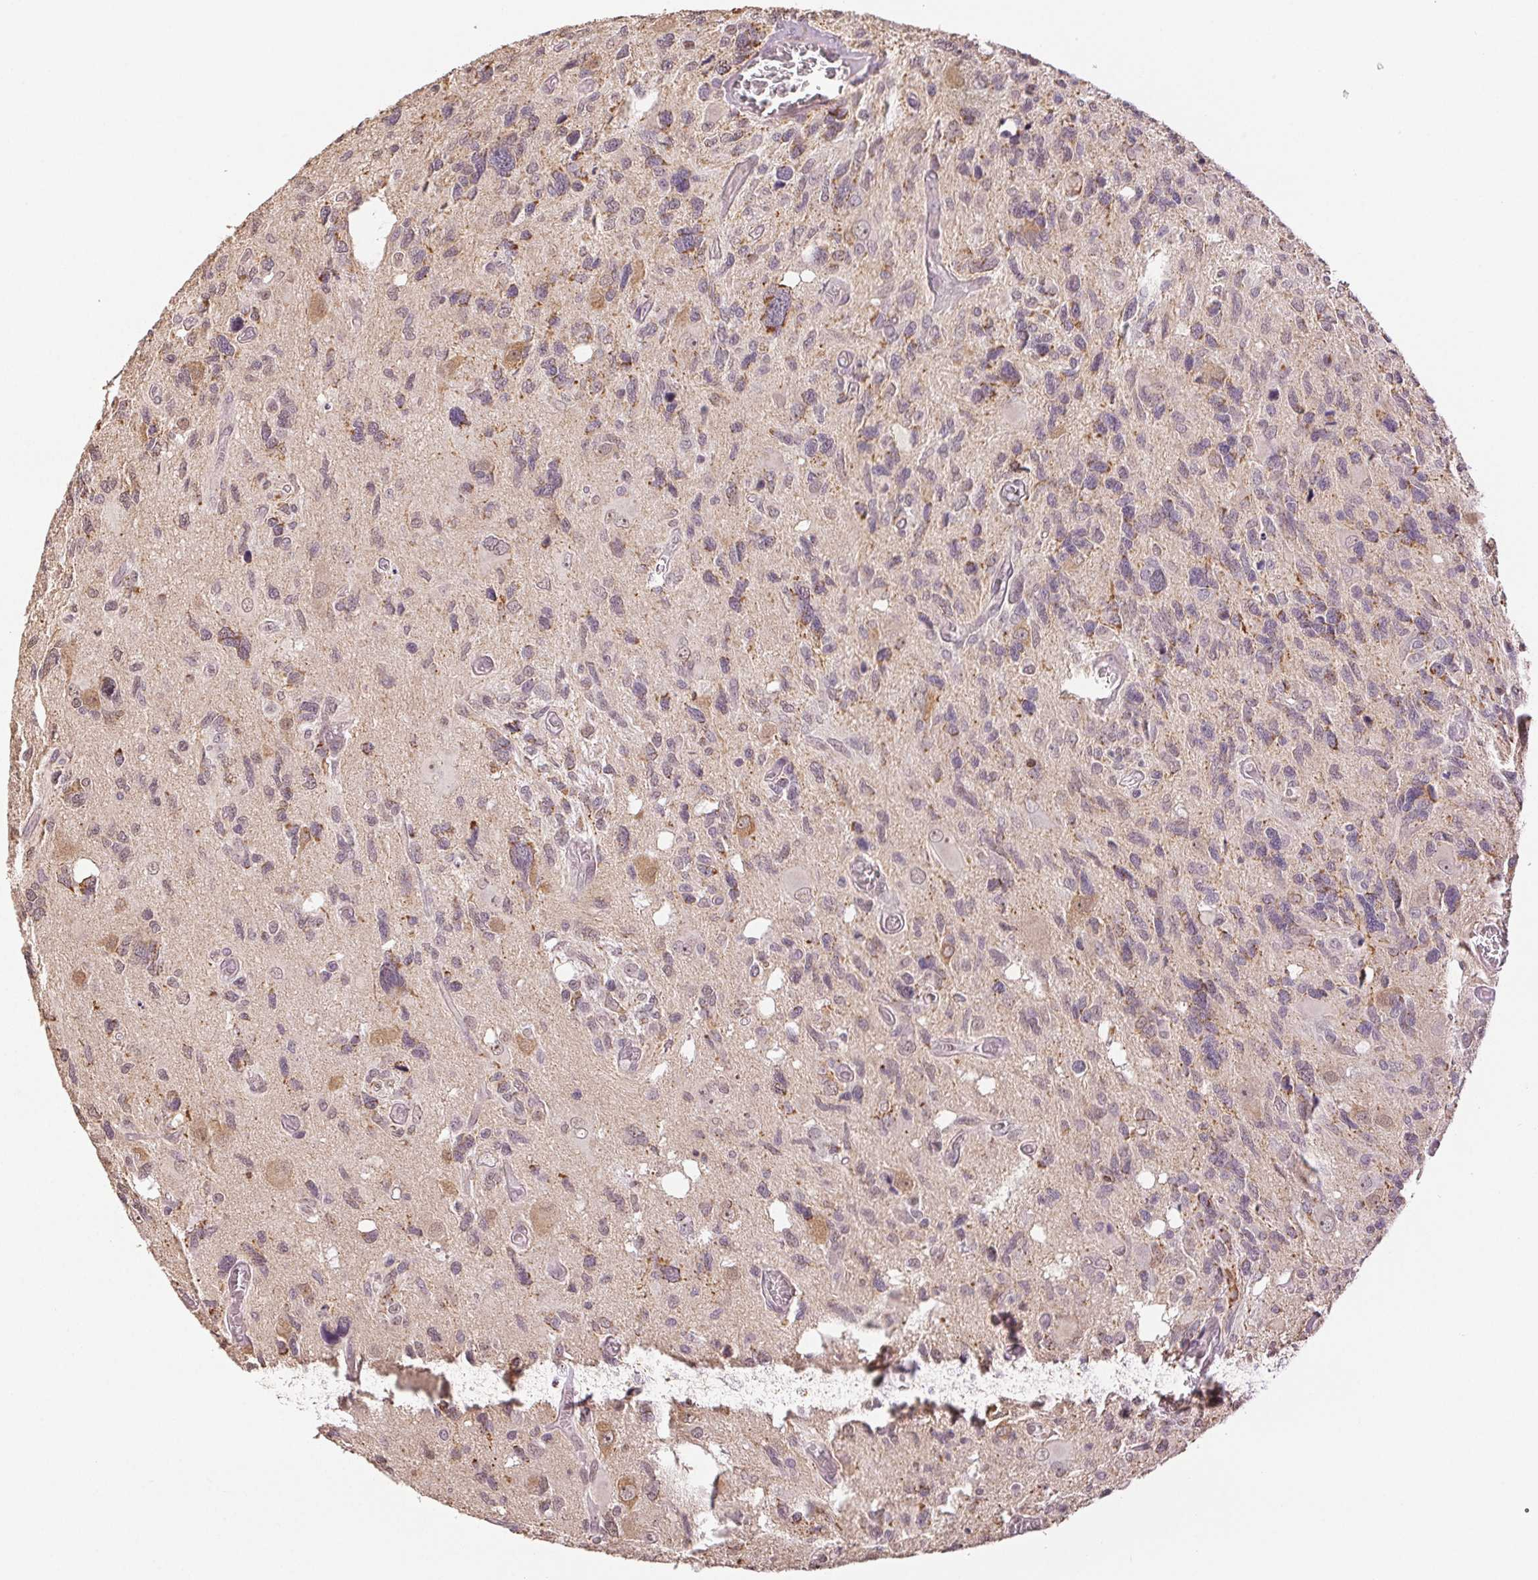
{"staining": {"intensity": "negative", "quantity": "none", "location": "none"}, "tissue": "glioma", "cell_type": "Tumor cells", "image_type": "cancer", "snomed": [{"axis": "morphology", "description": "Glioma, malignant, High grade"}, {"axis": "topography", "description": "Brain"}], "caption": "The micrograph demonstrates no staining of tumor cells in high-grade glioma (malignant). (Stains: DAB immunohistochemistry (IHC) with hematoxylin counter stain, Microscopy: brightfield microscopy at high magnification).", "gene": "PLCB1", "patient": {"sex": "male", "age": 49}}